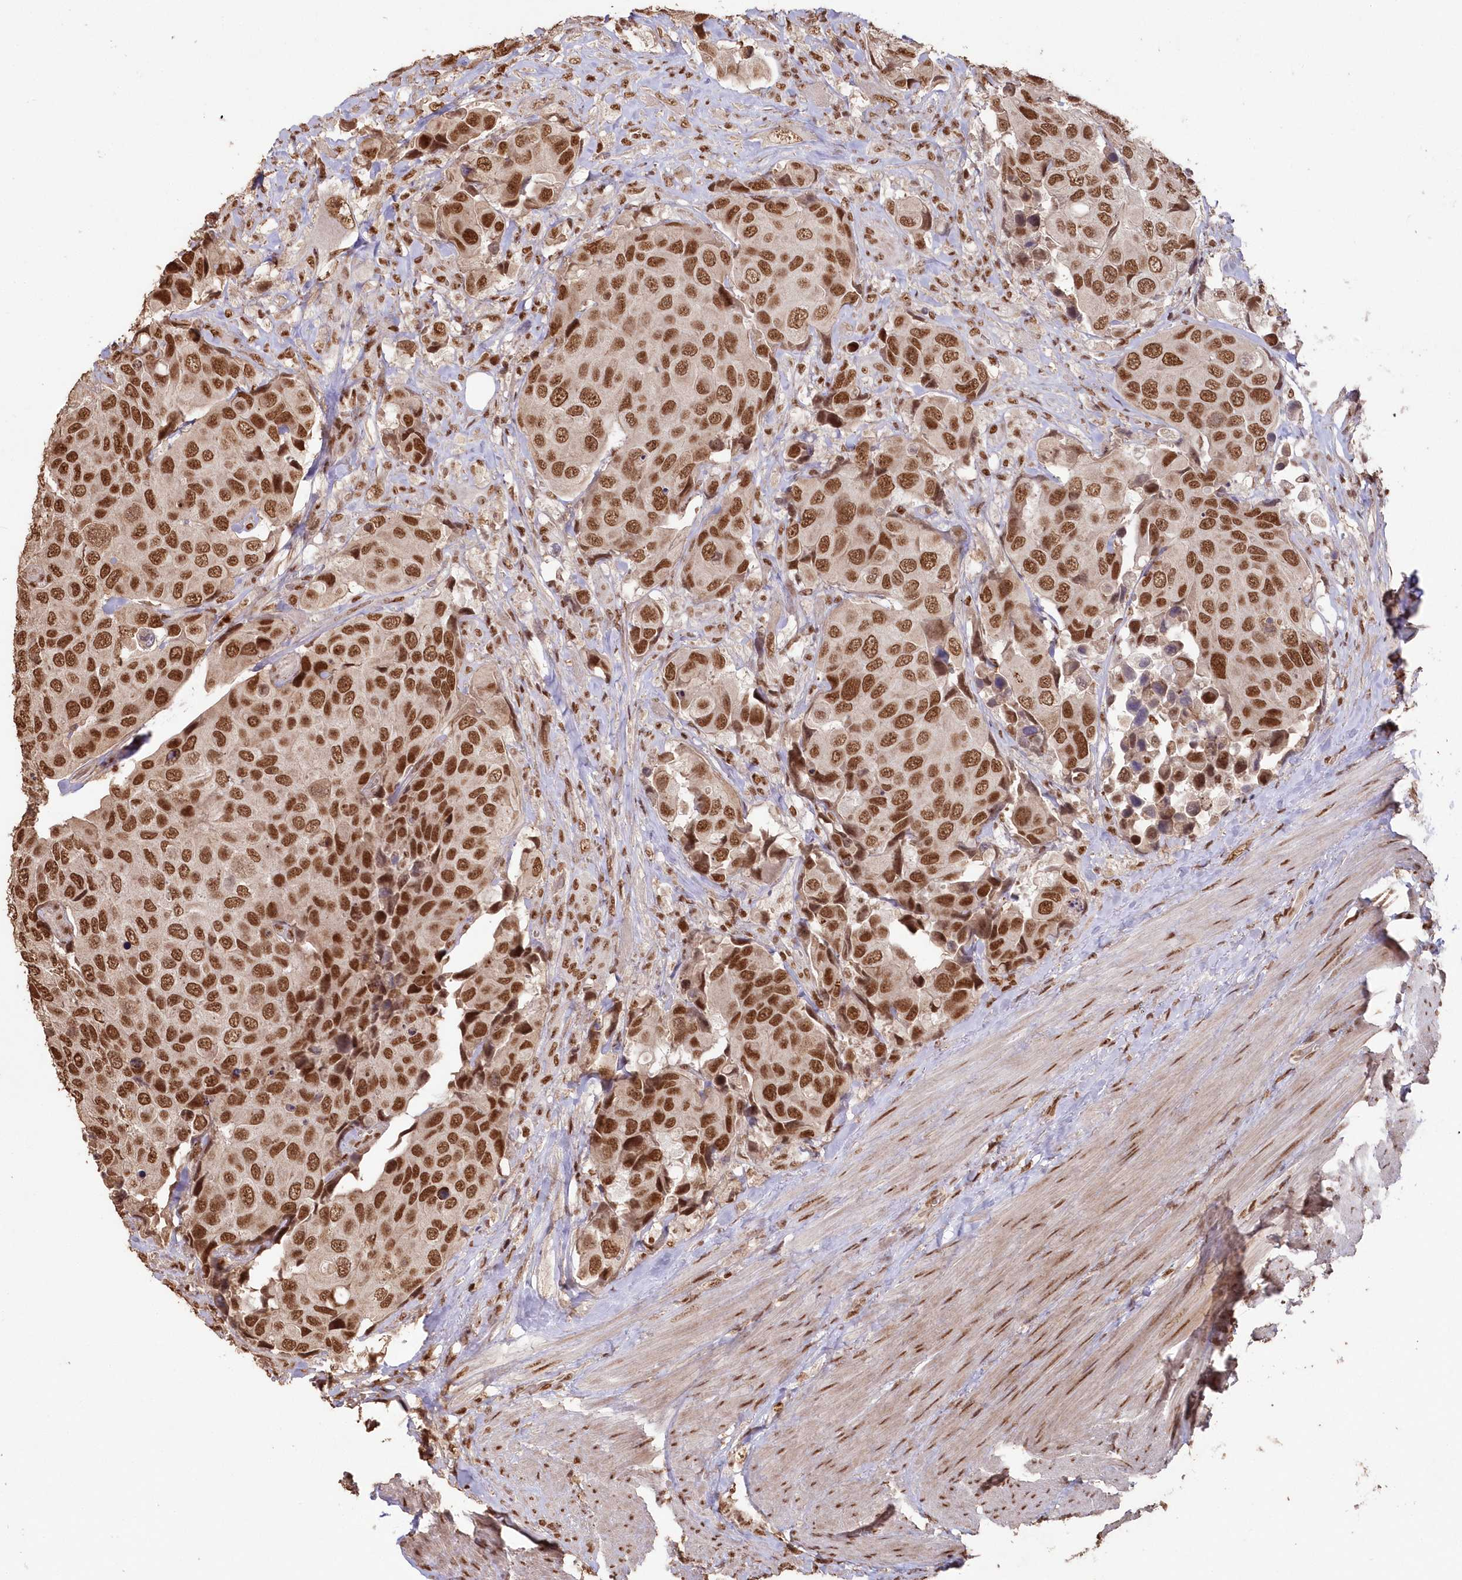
{"staining": {"intensity": "strong", "quantity": ">75%", "location": "nuclear"}, "tissue": "urothelial cancer", "cell_type": "Tumor cells", "image_type": "cancer", "snomed": [{"axis": "morphology", "description": "Urothelial carcinoma, High grade"}, {"axis": "topography", "description": "Urinary bladder"}], "caption": "Tumor cells display strong nuclear staining in approximately >75% of cells in high-grade urothelial carcinoma. The staining is performed using DAB (3,3'-diaminobenzidine) brown chromogen to label protein expression. The nuclei are counter-stained blue using hematoxylin.", "gene": "PDS5A", "patient": {"sex": "male", "age": 74}}